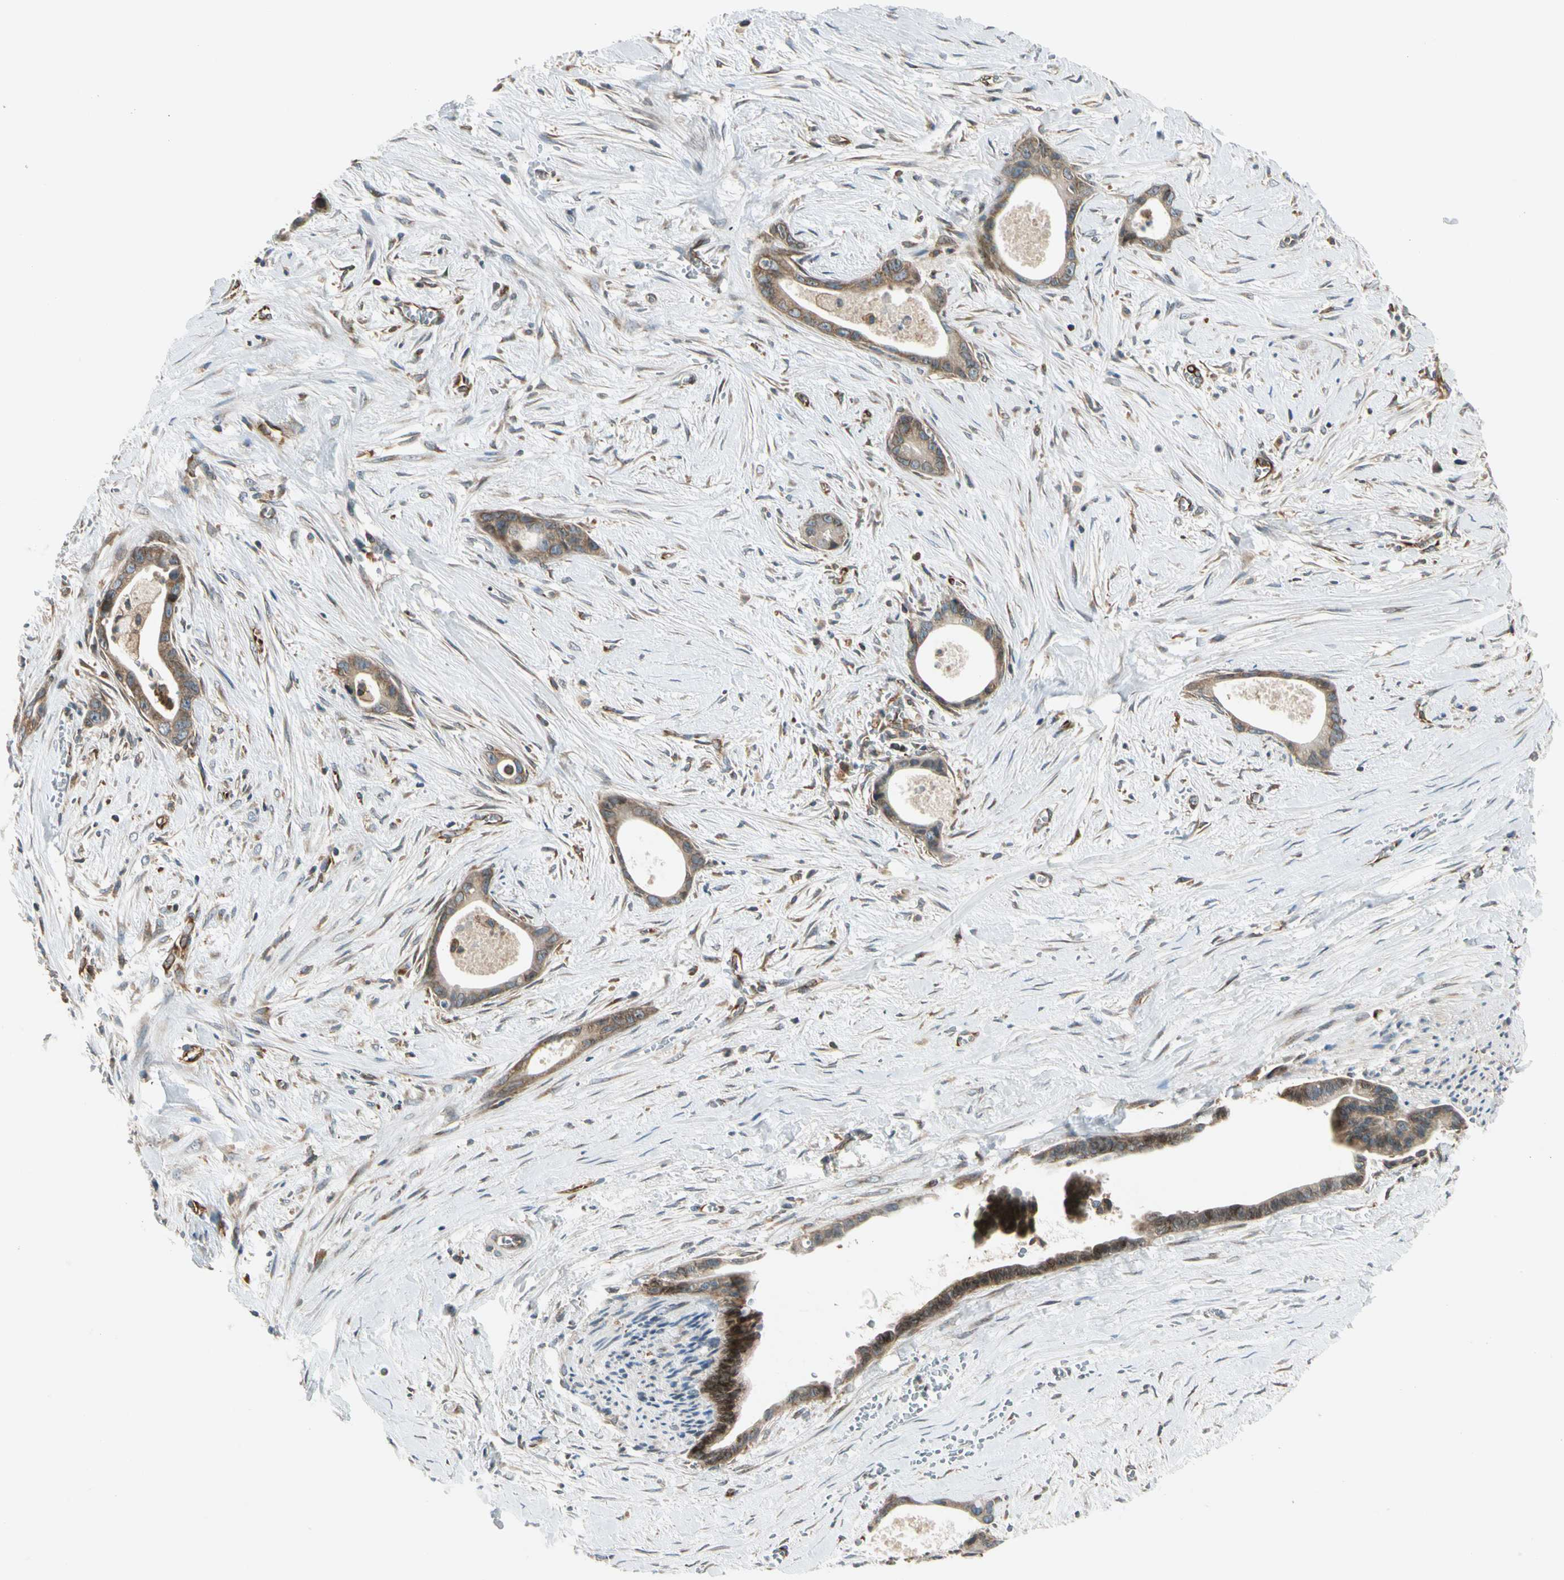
{"staining": {"intensity": "moderate", "quantity": ">75%", "location": "cytoplasmic/membranous"}, "tissue": "liver cancer", "cell_type": "Tumor cells", "image_type": "cancer", "snomed": [{"axis": "morphology", "description": "Cholangiocarcinoma"}, {"axis": "topography", "description": "Liver"}], "caption": "IHC image of human liver cancer stained for a protein (brown), which shows medium levels of moderate cytoplasmic/membranous expression in about >75% of tumor cells.", "gene": "TRIO", "patient": {"sex": "female", "age": 55}}